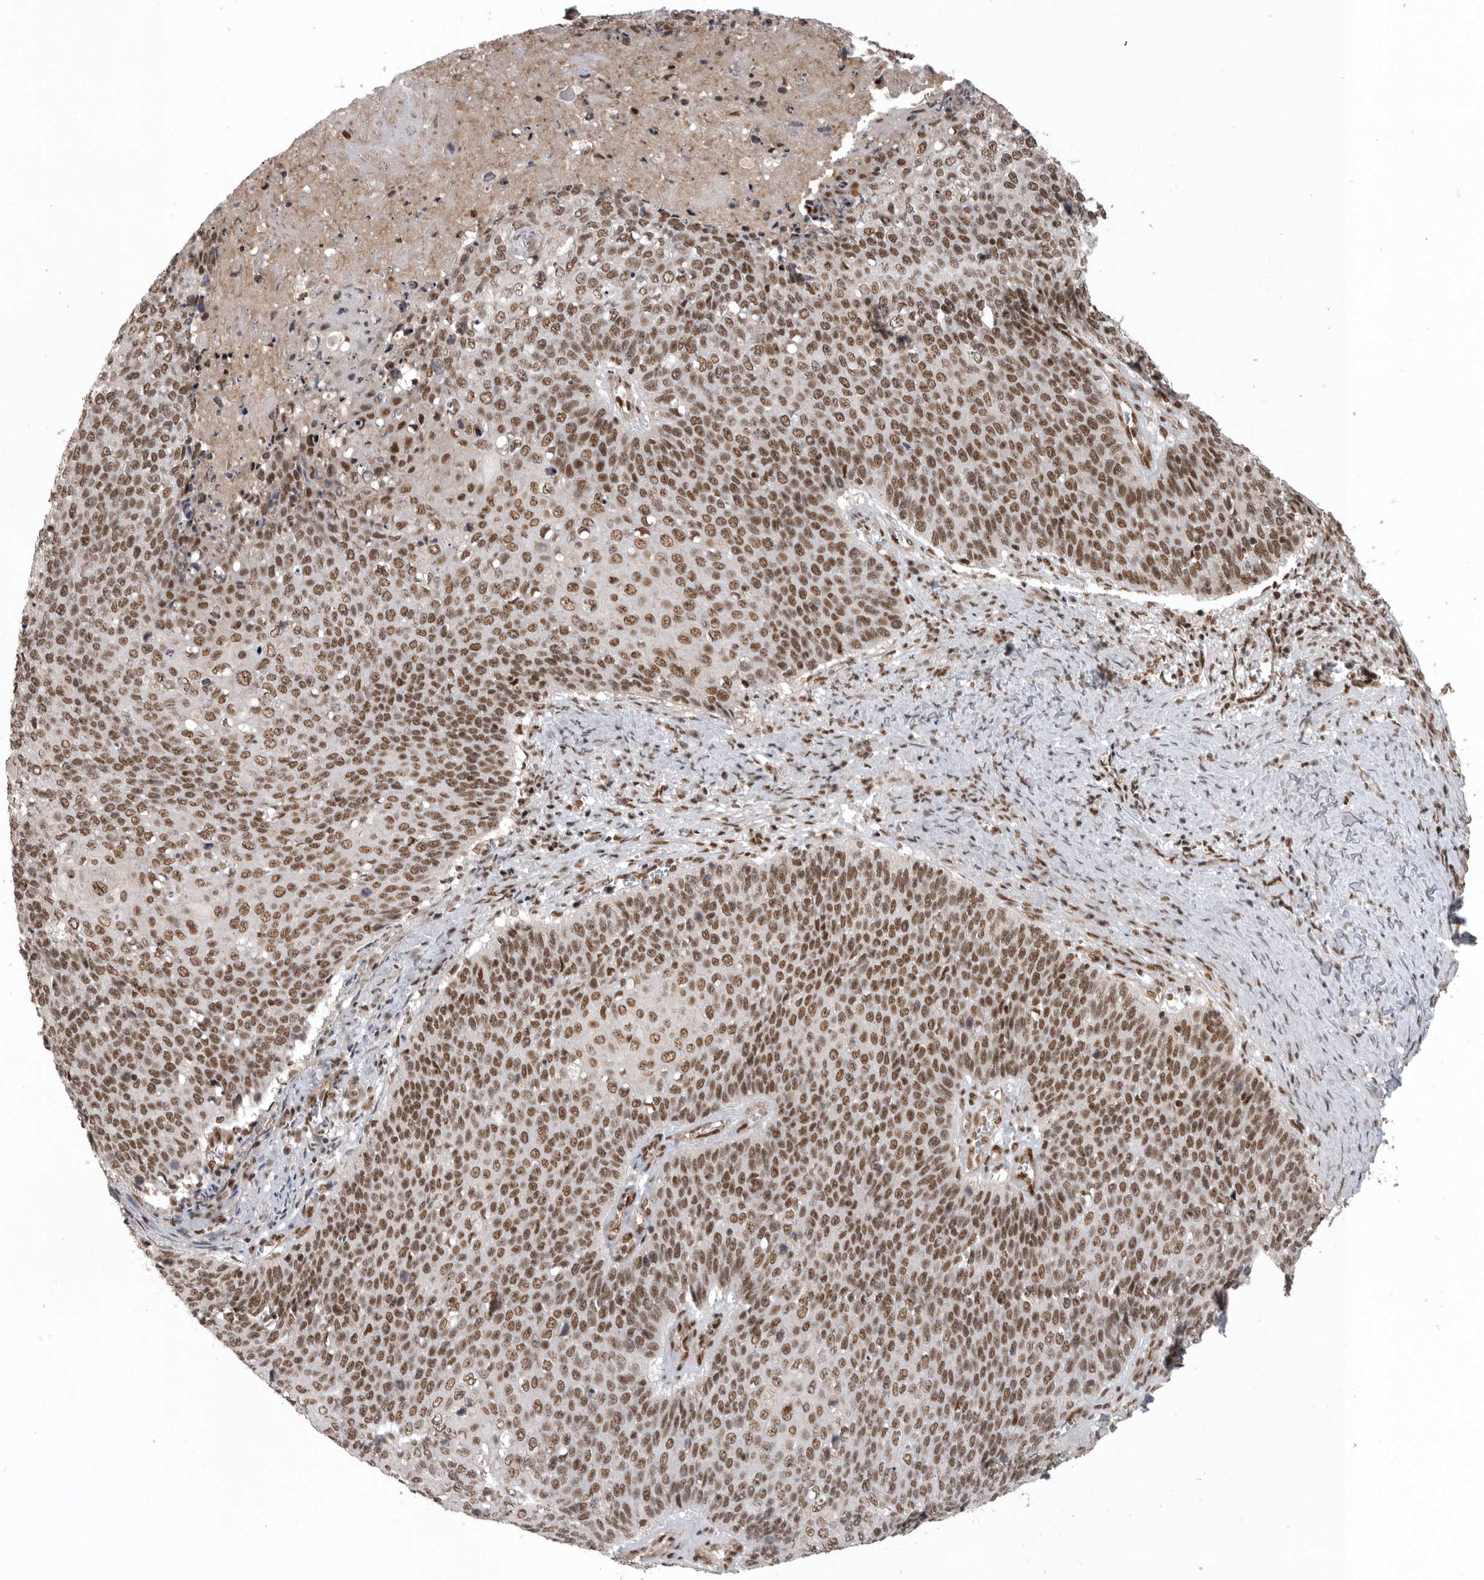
{"staining": {"intensity": "moderate", "quantity": ">75%", "location": "nuclear"}, "tissue": "cervical cancer", "cell_type": "Tumor cells", "image_type": "cancer", "snomed": [{"axis": "morphology", "description": "Squamous cell carcinoma, NOS"}, {"axis": "topography", "description": "Cervix"}], "caption": "Moderate nuclear staining is present in about >75% of tumor cells in cervical cancer (squamous cell carcinoma).", "gene": "CBLL1", "patient": {"sex": "female", "age": 39}}